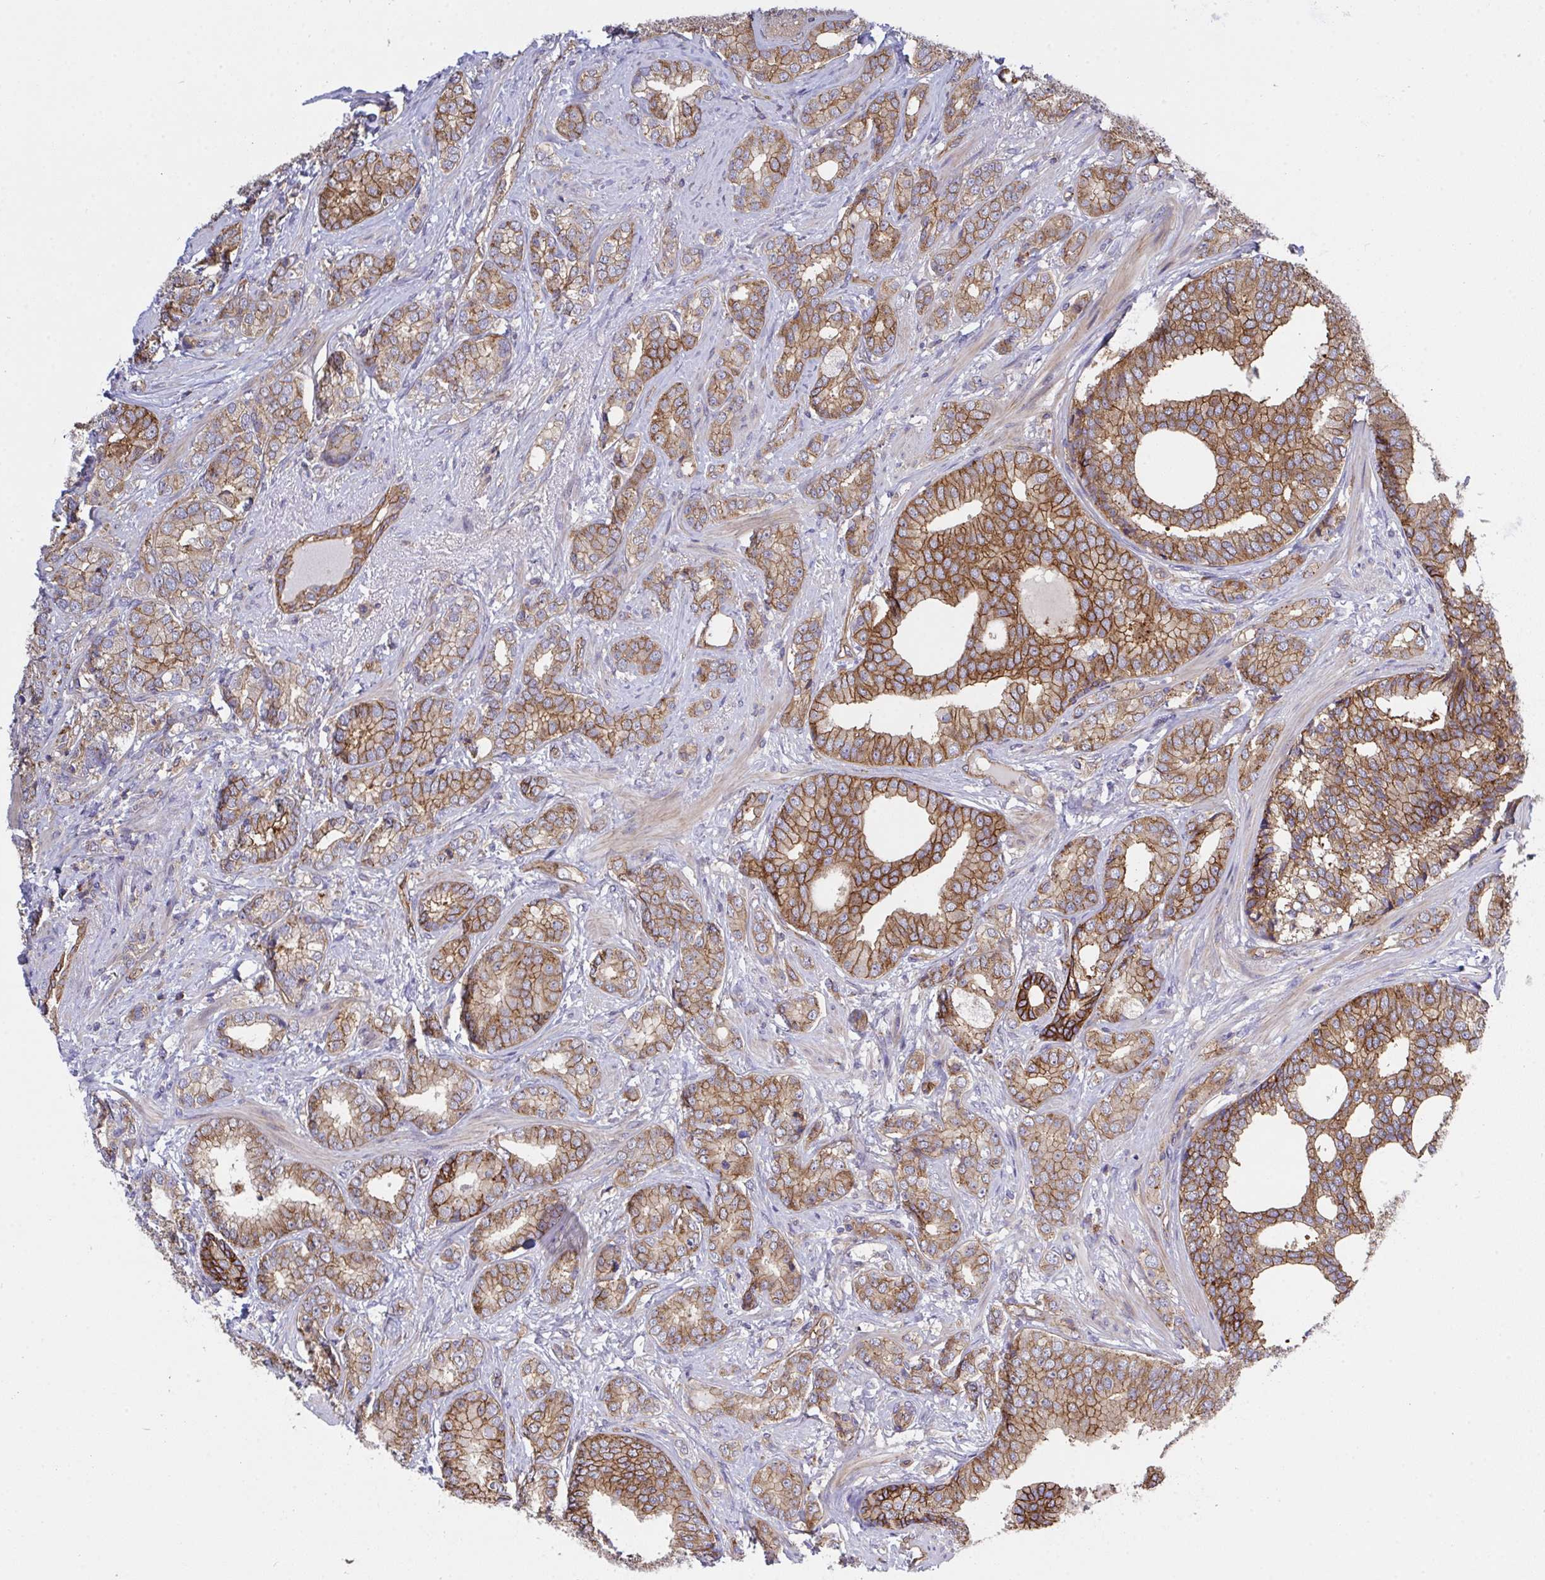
{"staining": {"intensity": "moderate", "quantity": ">75%", "location": "cytoplasmic/membranous"}, "tissue": "prostate cancer", "cell_type": "Tumor cells", "image_type": "cancer", "snomed": [{"axis": "morphology", "description": "Adenocarcinoma, High grade"}, {"axis": "topography", "description": "Prostate"}], "caption": "Approximately >75% of tumor cells in human prostate adenocarcinoma (high-grade) exhibit moderate cytoplasmic/membranous protein positivity as visualized by brown immunohistochemical staining.", "gene": "C4orf36", "patient": {"sex": "male", "age": 62}}